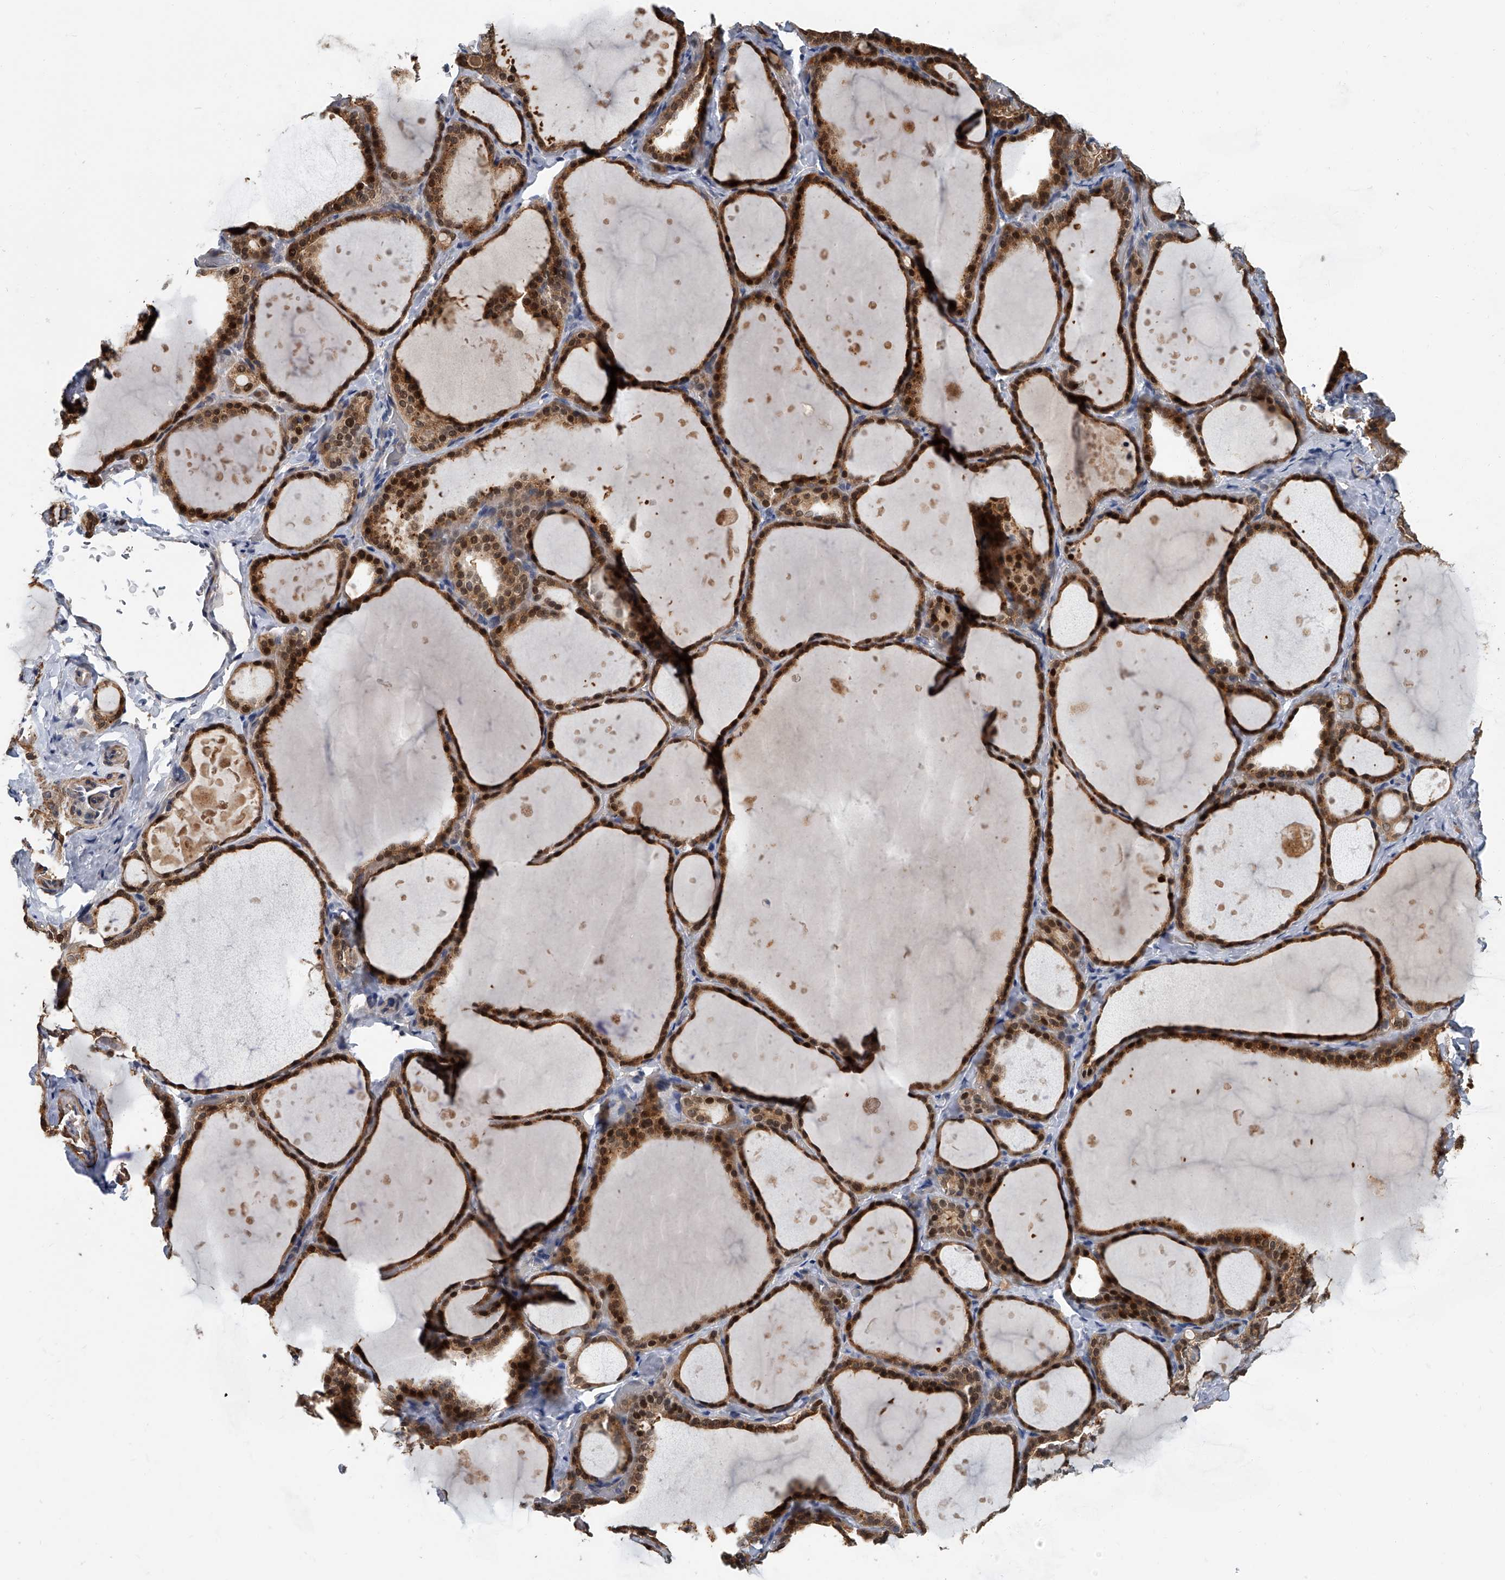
{"staining": {"intensity": "strong", "quantity": ">75%", "location": "cytoplasmic/membranous,nuclear"}, "tissue": "thyroid gland", "cell_type": "Glandular cells", "image_type": "normal", "snomed": [{"axis": "morphology", "description": "Normal tissue, NOS"}, {"axis": "topography", "description": "Thyroid gland"}], "caption": "A brown stain highlights strong cytoplasmic/membranous,nuclear positivity of a protein in glandular cells of unremarkable thyroid gland. The protein of interest is stained brown, and the nuclei are stained in blue (DAB (3,3'-diaminobenzidine) IHC with brightfield microscopy, high magnification).", "gene": "CD200", "patient": {"sex": "female", "age": 44}}